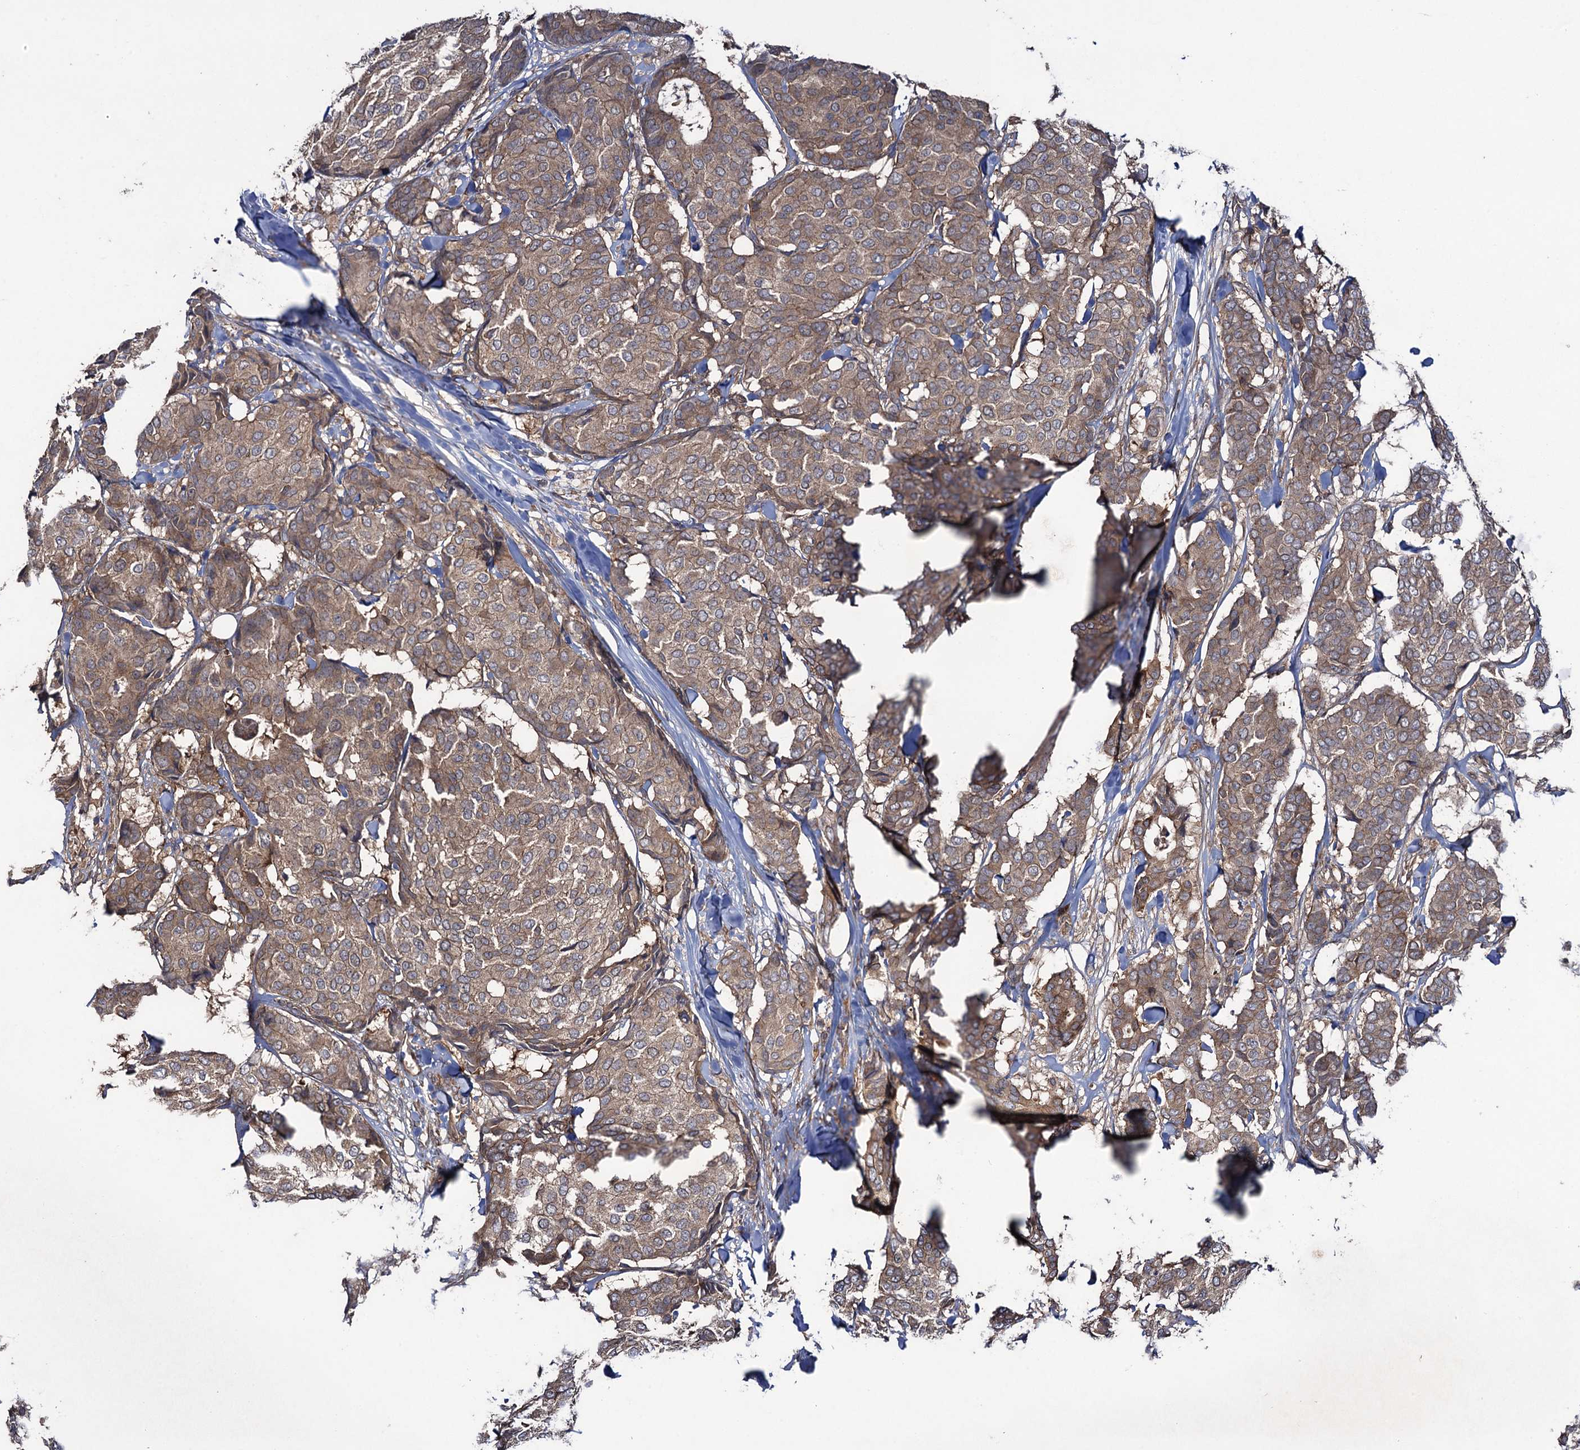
{"staining": {"intensity": "moderate", "quantity": ">75%", "location": "cytoplasmic/membranous"}, "tissue": "breast cancer", "cell_type": "Tumor cells", "image_type": "cancer", "snomed": [{"axis": "morphology", "description": "Duct carcinoma"}, {"axis": "topography", "description": "Breast"}], "caption": "Tumor cells show medium levels of moderate cytoplasmic/membranous expression in about >75% of cells in breast infiltrating ductal carcinoma.", "gene": "HAUS1", "patient": {"sex": "female", "age": 75}}